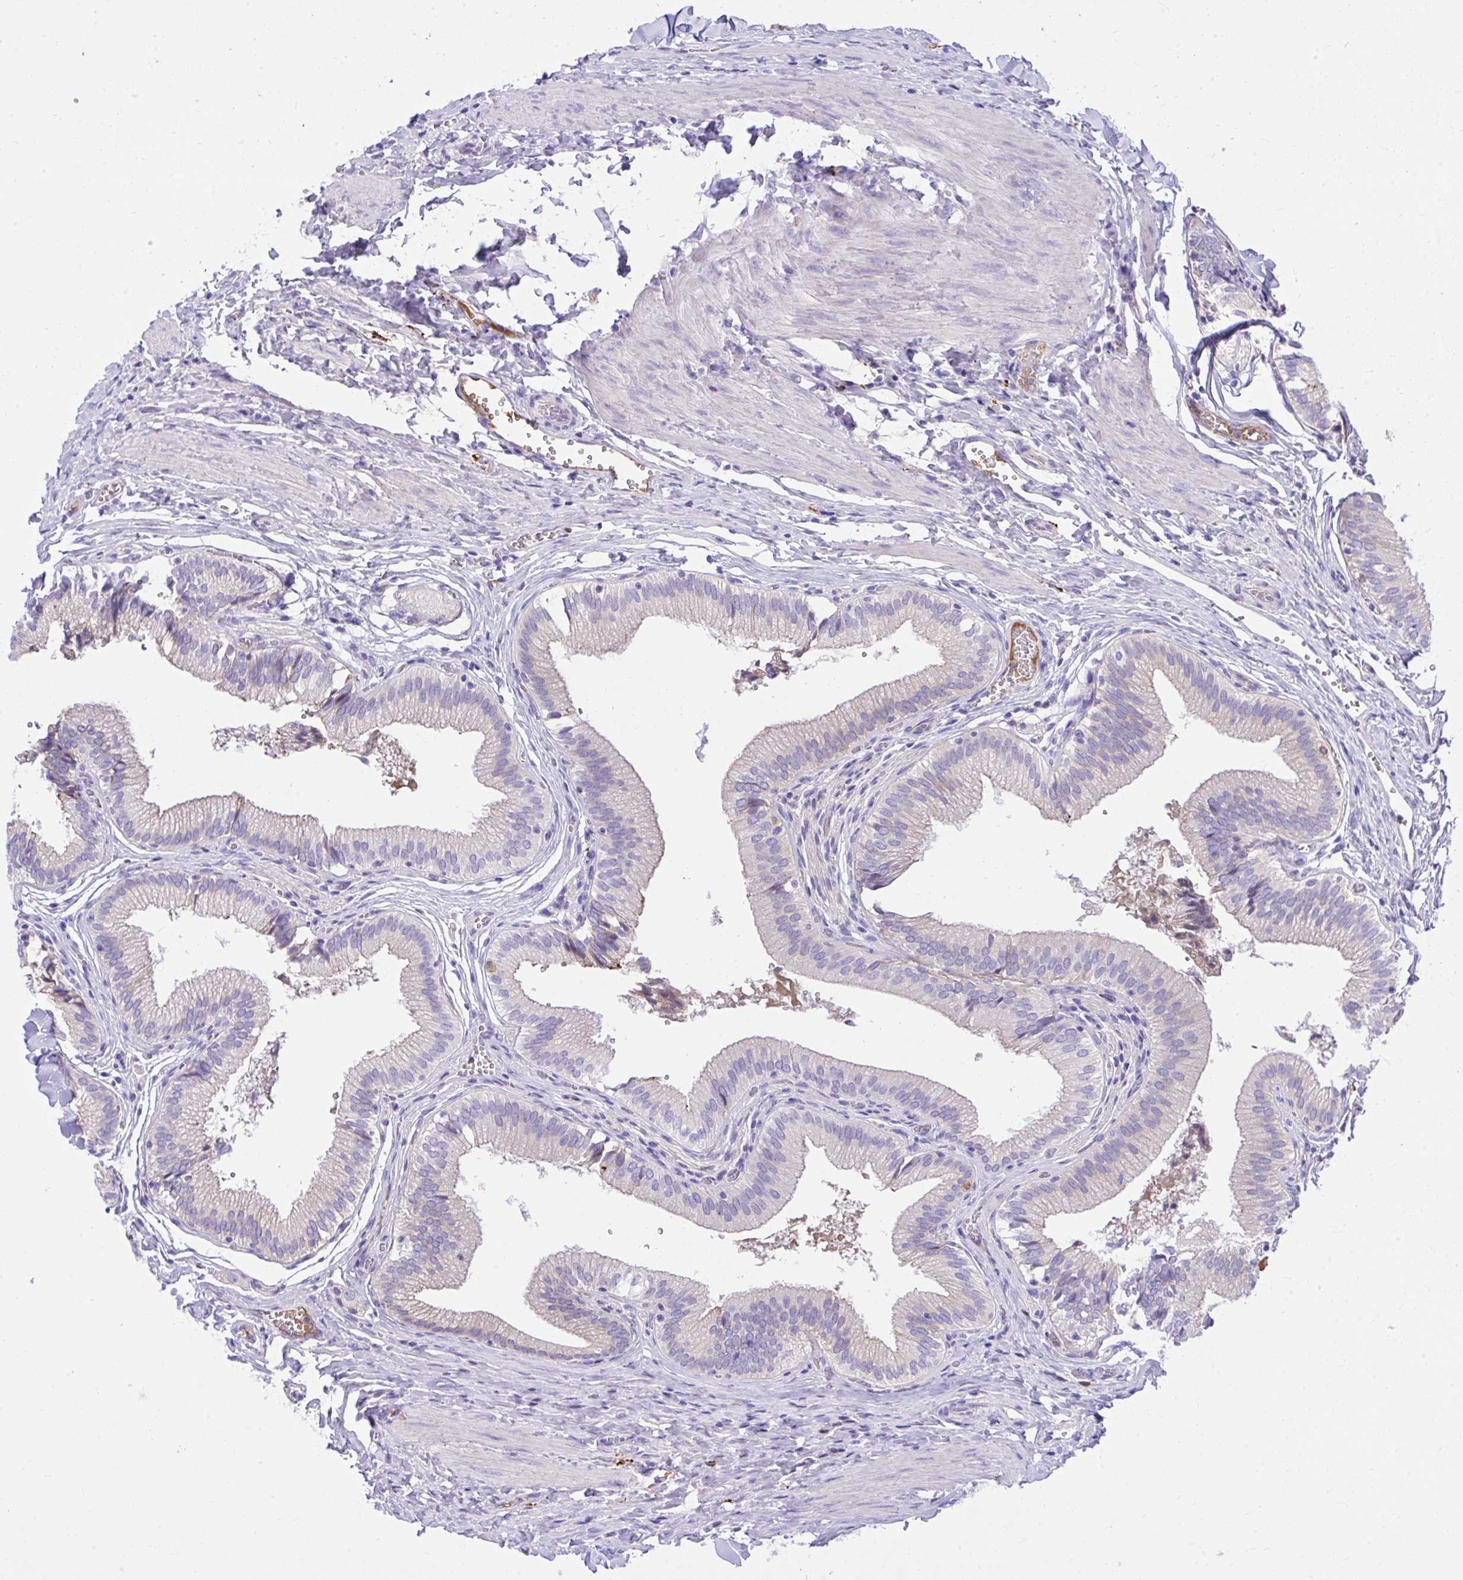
{"staining": {"intensity": "negative", "quantity": "none", "location": "none"}, "tissue": "gallbladder", "cell_type": "Glandular cells", "image_type": "normal", "snomed": [{"axis": "morphology", "description": "Normal tissue, NOS"}, {"axis": "topography", "description": "Gallbladder"}, {"axis": "topography", "description": "Peripheral nerve tissue"}], "caption": "The immunohistochemistry image has no significant staining in glandular cells of gallbladder.", "gene": "HRG", "patient": {"sex": "male", "age": 17}}